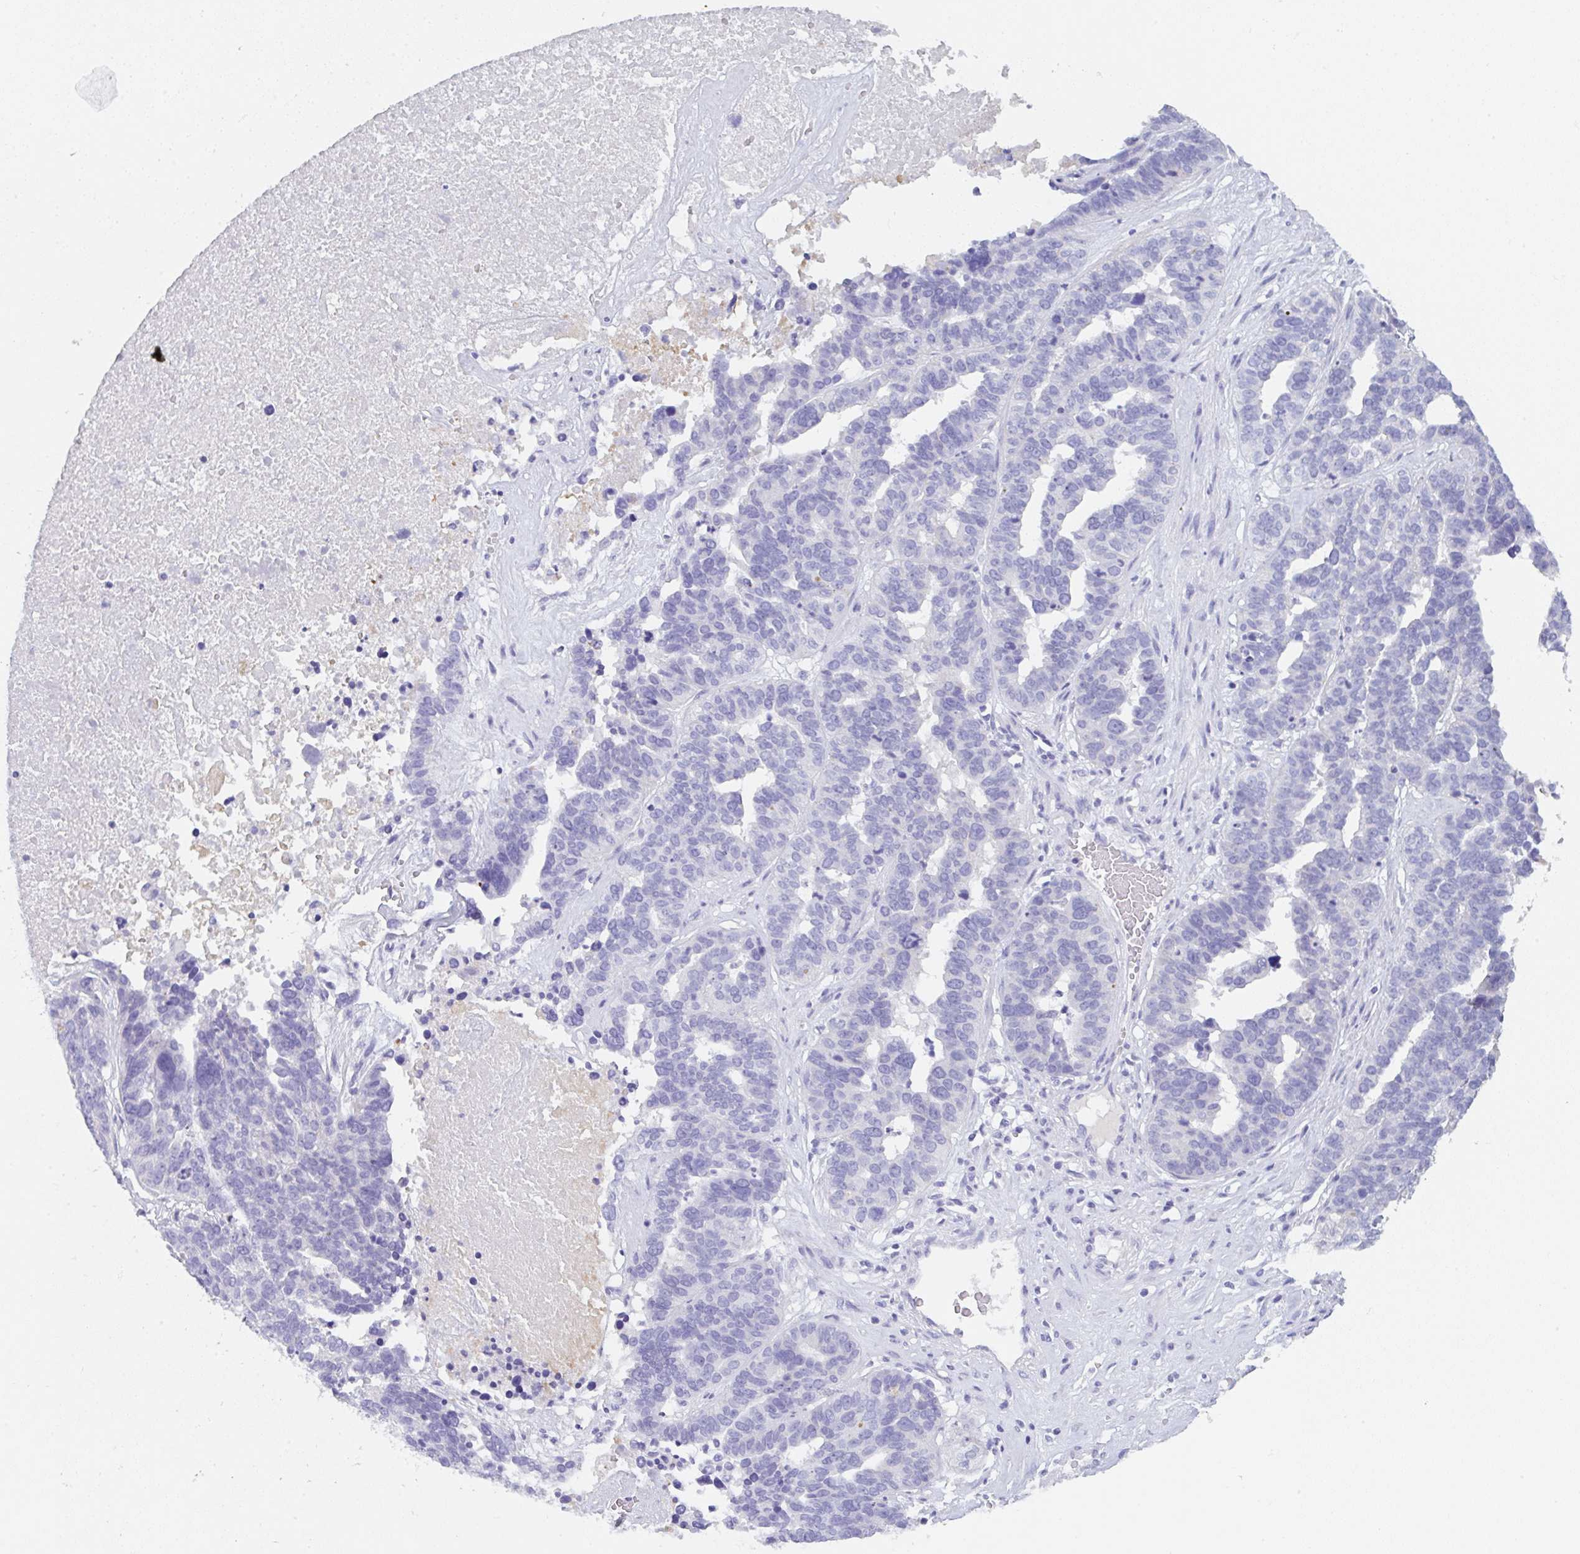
{"staining": {"intensity": "negative", "quantity": "none", "location": "none"}, "tissue": "ovarian cancer", "cell_type": "Tumor cells", "image_type": "cancer", "snomed": [{"axis": "morphology", "description": "Cystadenocarcinoma, serous, NOS"}, {"axis": "topography", "description": "Ovary"}], "caption": "This is a histopathology image of immunohistochemistry (IHC) staining of serous cystadenocarcinoma (ovarian), which shows no staining in tumor cells.", "gene": "KLK8", "patient": {"sex": "female", "age": 59}}